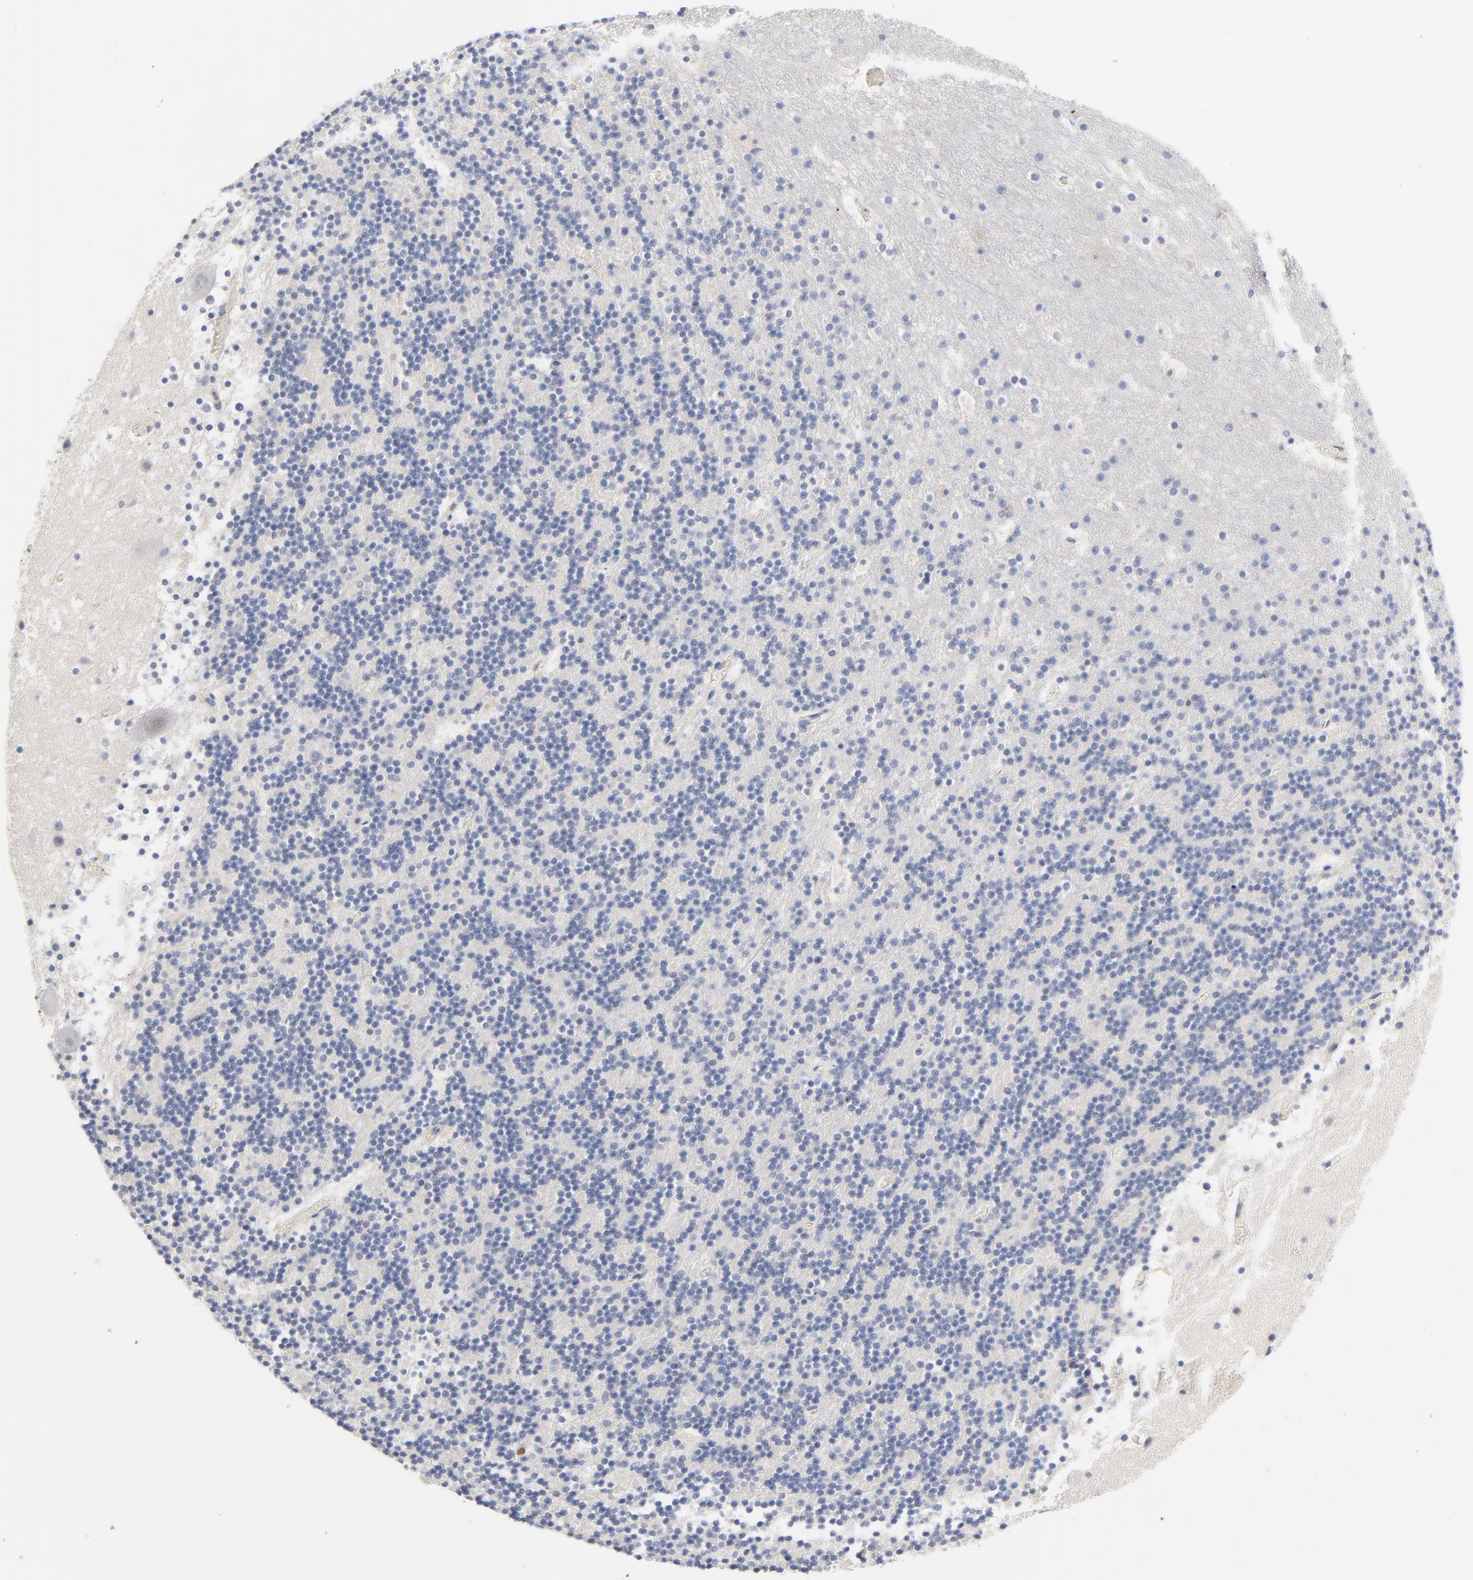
{"staining": {"intensity": "negative", "quantity": "none", "location": "none"}, "tissue": "cerebellum", "cell_type": "Cells in granular layer", "image_type": "normal", "snomed": [{"axis": "morphology", "description": "Normal tissue, NOS"}, {"axis": "topography", "description": "Cerebellum"}], "caption": "Immunohistochemistry (IHC) of benign cerebellum demonstrates no staining in cells in granular layer.", "gene": "AADAC", "patient": {"sex": "male", "age": 45}}